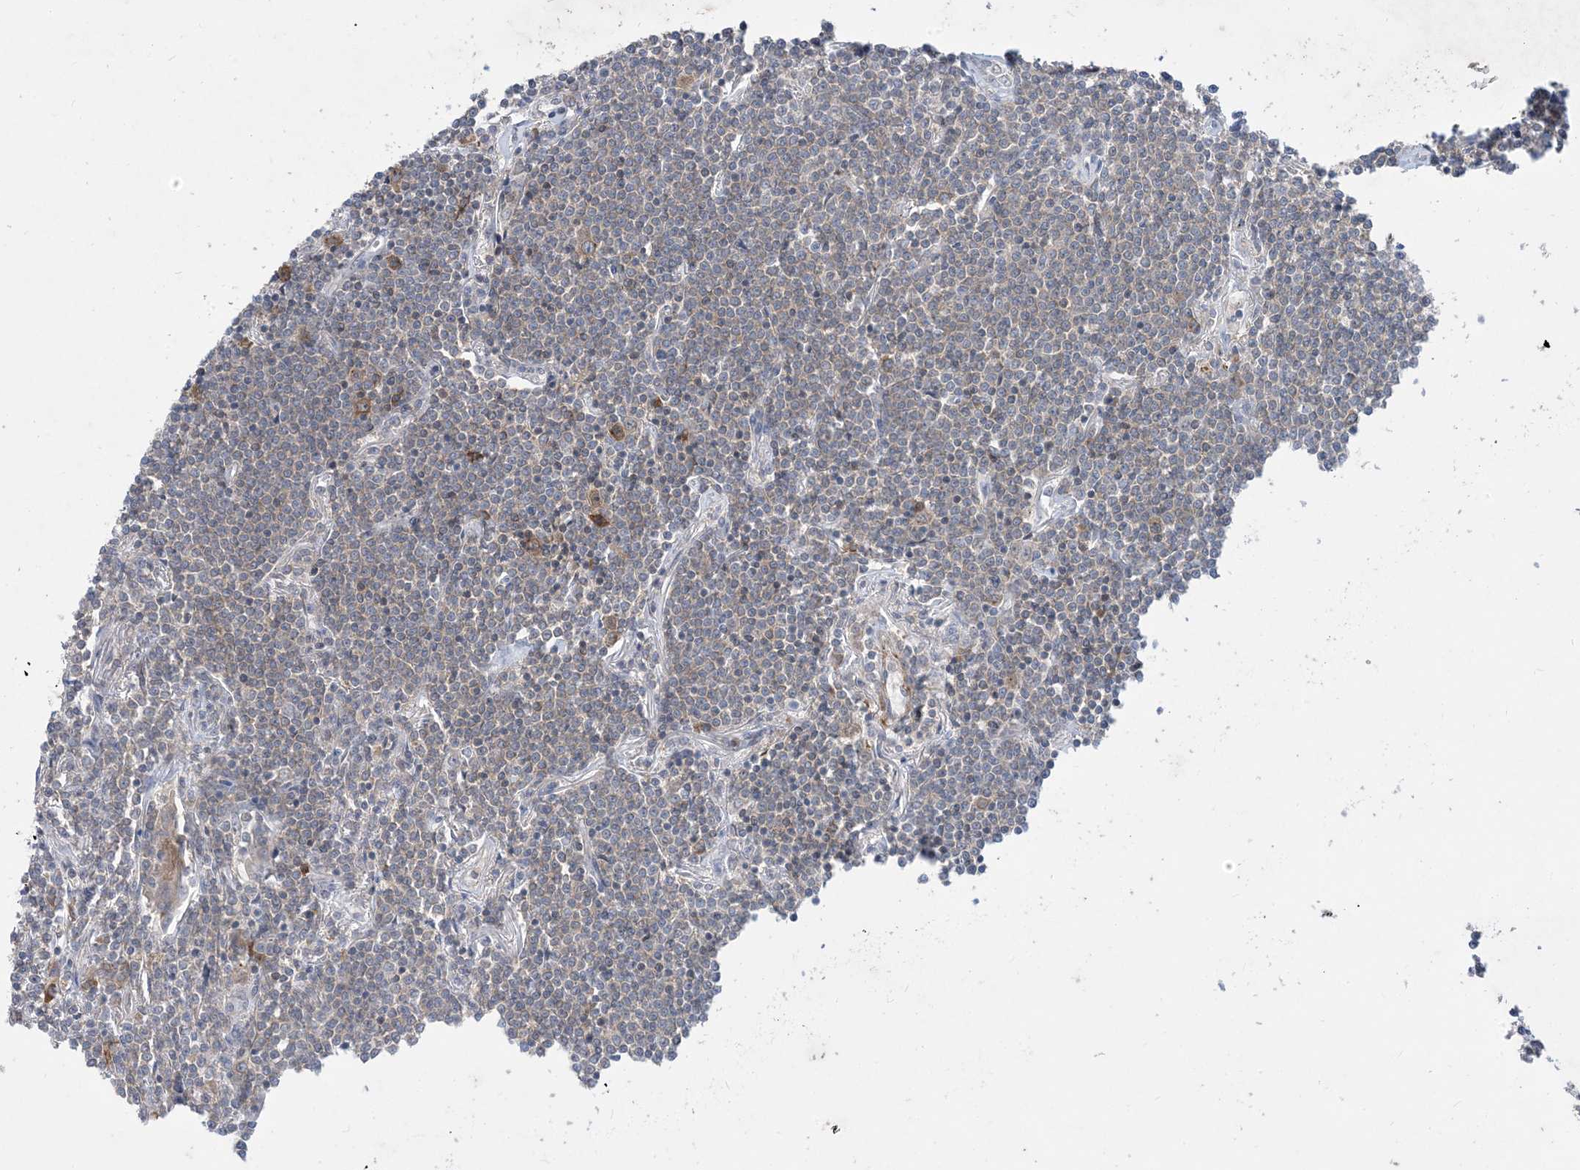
{"staining": {"intensity": "negative", "quantity": "none", "location": "none"}, "tissue": "lymphoma", "cell_type": "Tumor cells", "image_type": "cancer", "snomed": [{"axis": "morphology", "description": "Malignant lymphoma, non-Hodgkin's type, Low grade"}, {"axis": "topography", "description": "Lung"}], "caption": "Lymphoma stained for a protein using immunohistochemistry (IHC) exhibits no staining tumor cells.", "gene": "AOC1", "patient": {"sex": "female", "age": 71}}